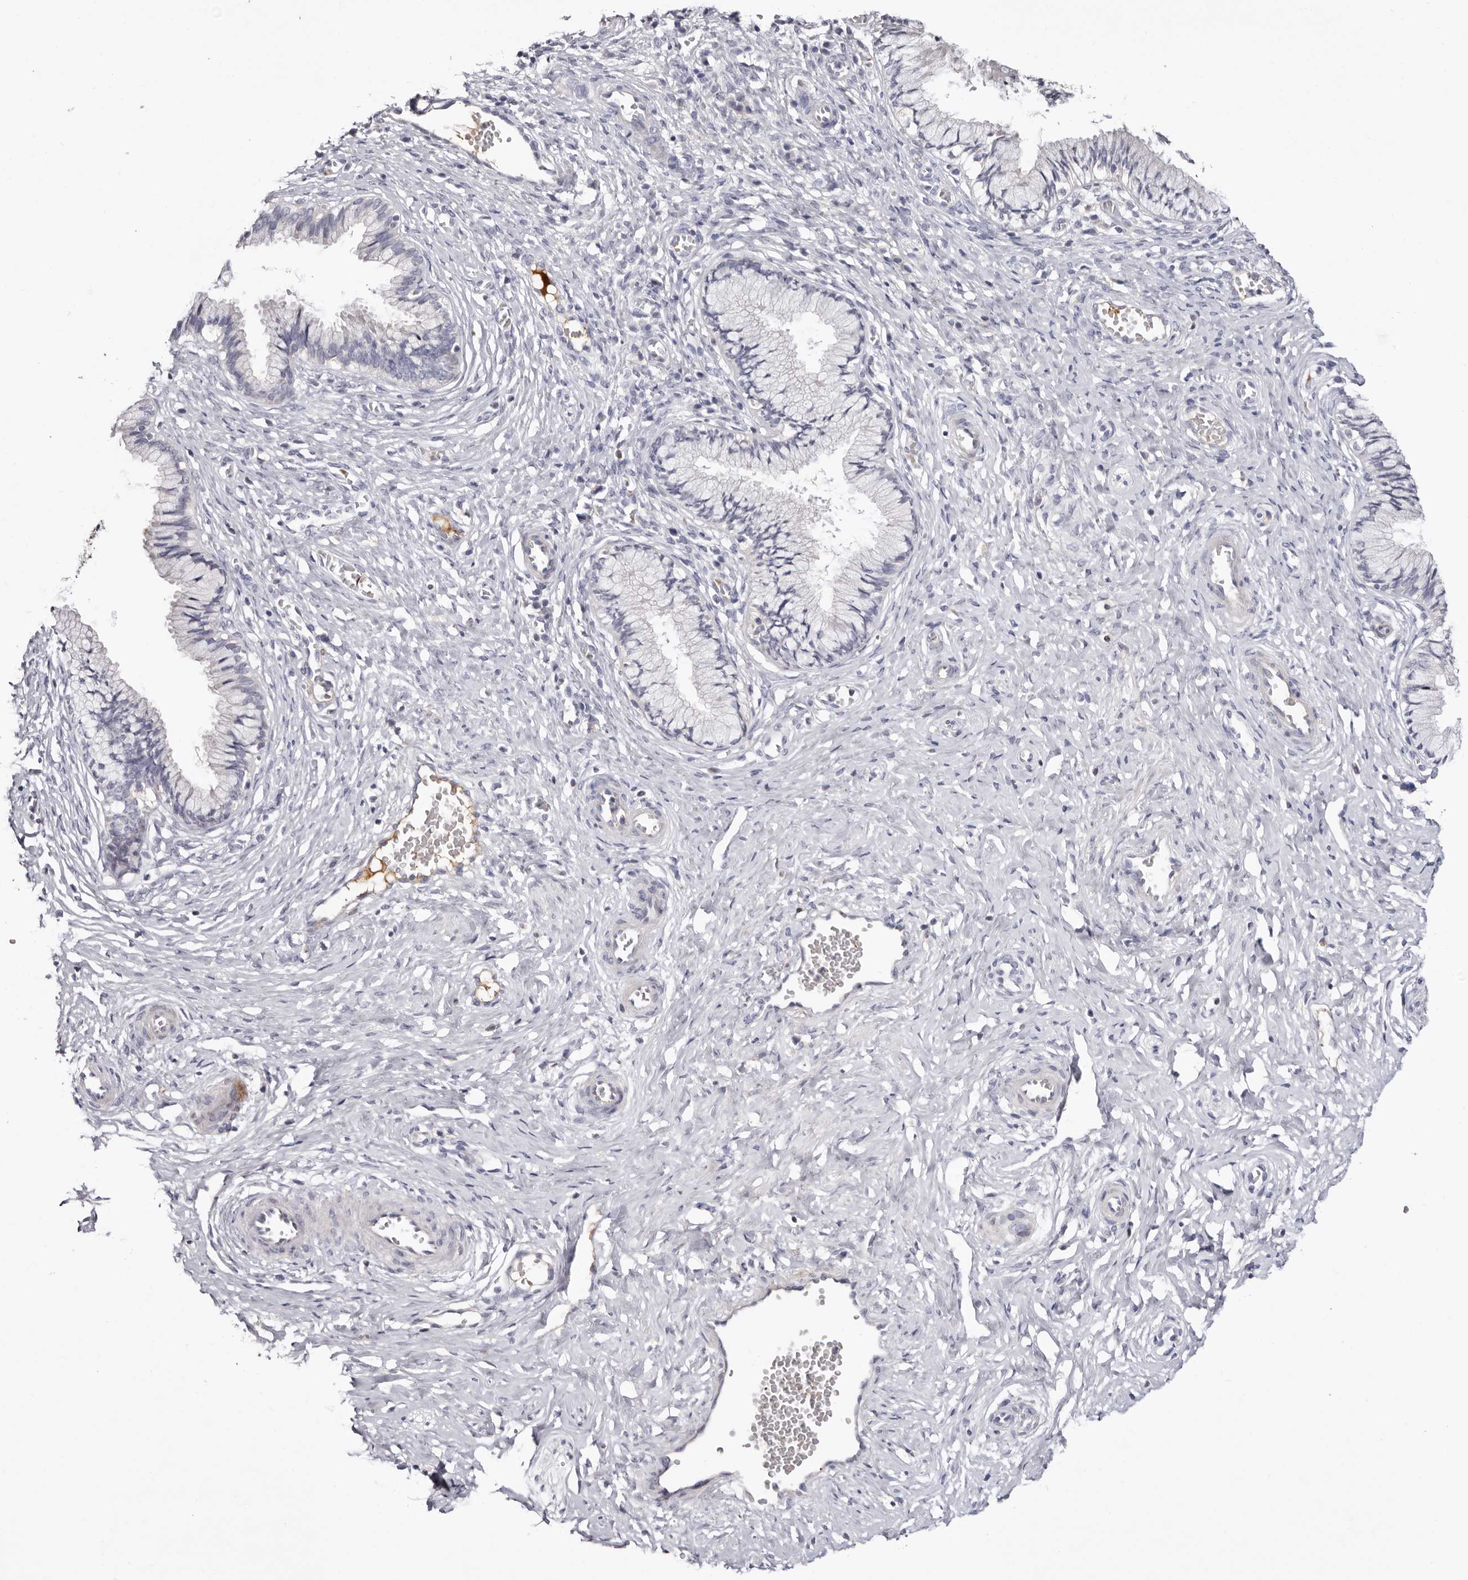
{"staining": {"intensity": "negative", "quantity": "none", "location": "none"}, "tissue": "cervix", "cell_type": "Glandular cells", "image_type": "normal", "snomed": [{"axis": "morphology", "description": "Normal tissue, NOS"}, {"axis": "topography", "description": "Cervix"}], "caption": "The image demonstrates no staining of glandular cells in unremarkable cervix.", "gene": "LMLN", "patient": {"sex": "female", "age": 27}}